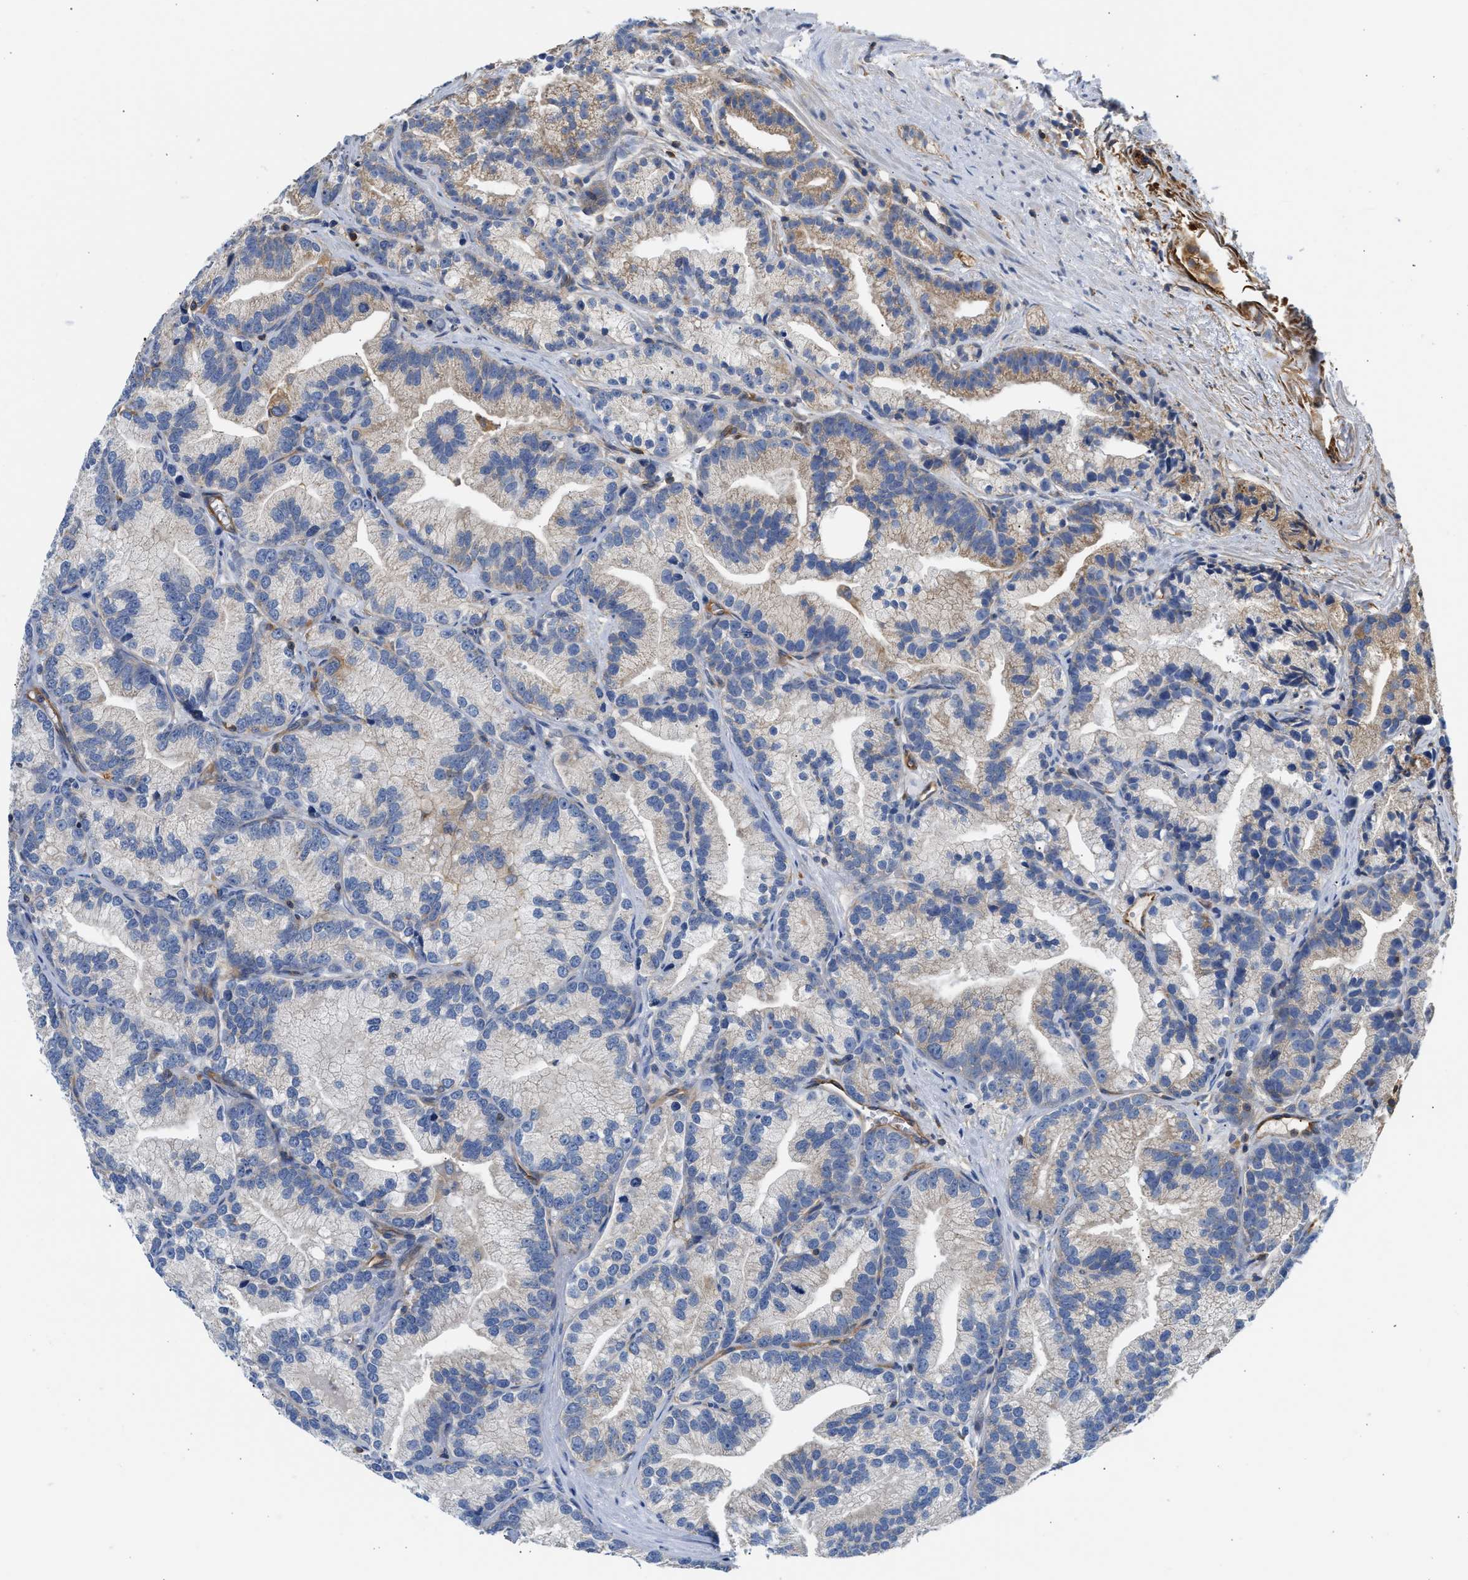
{"staining": {"intensity": "weak", "quantity": "<25%", "location": "cytoplasmic/membranous"}, "tissue": "prostate cancer", "cell_type": "Tumor cells", "image_type": "cancer", "snomed": [{"axis": "morphology", "description": "Adenocarcinoma, Low grade"}, {"axis": "topography", "description": "Prostate"}], "caption": "This micrograph is of prostate adenocarcinoma (low-grade) stained with IHC to label a protein in brown with the nuclei are counter-stained blue. There is no expression in tumor cells.", "gene": "SAMD9L", "patient": {"sex": "male", "age": 89}}